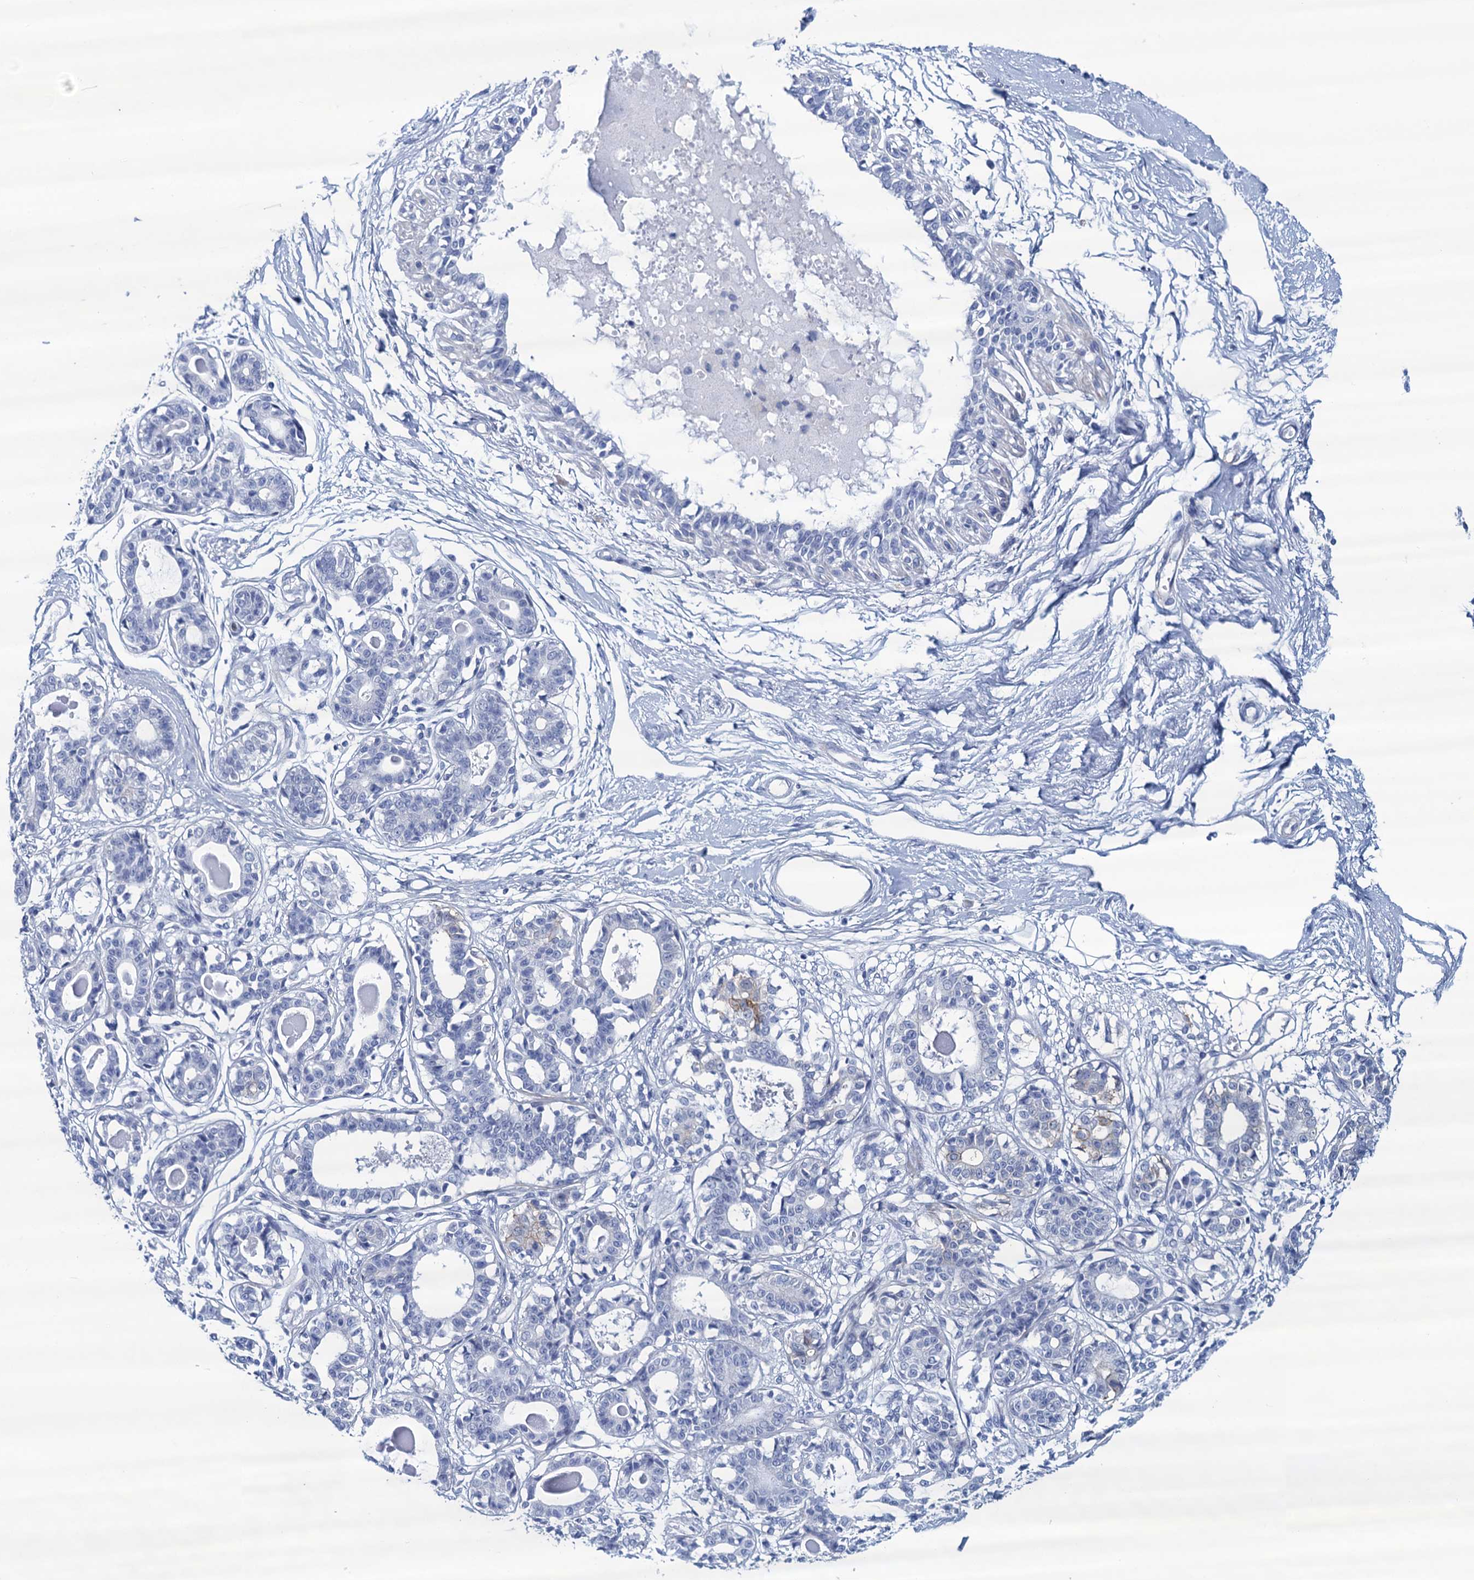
{"staining": {"intensity": "negative", "quantity": "none", "location": "none"}, "tissue": "breast", "cell_type": "Adipocytes", "image_type": "normal", "snomed": [{"axis": "morphology", "description": "Normal tissue, NOS"}, {"axis": "topography", "description": "Breast"}], "caption": "Breast was stained to show a protein in brown. There is no significant expression in adipocytes. Brightfield microscopy of immunohistochemistry stained with DAB (brown) and hematoxylin (blue), captured at high magnification.", "gene": "RHCG", "patient": {"sex": "female", "age": 45}}